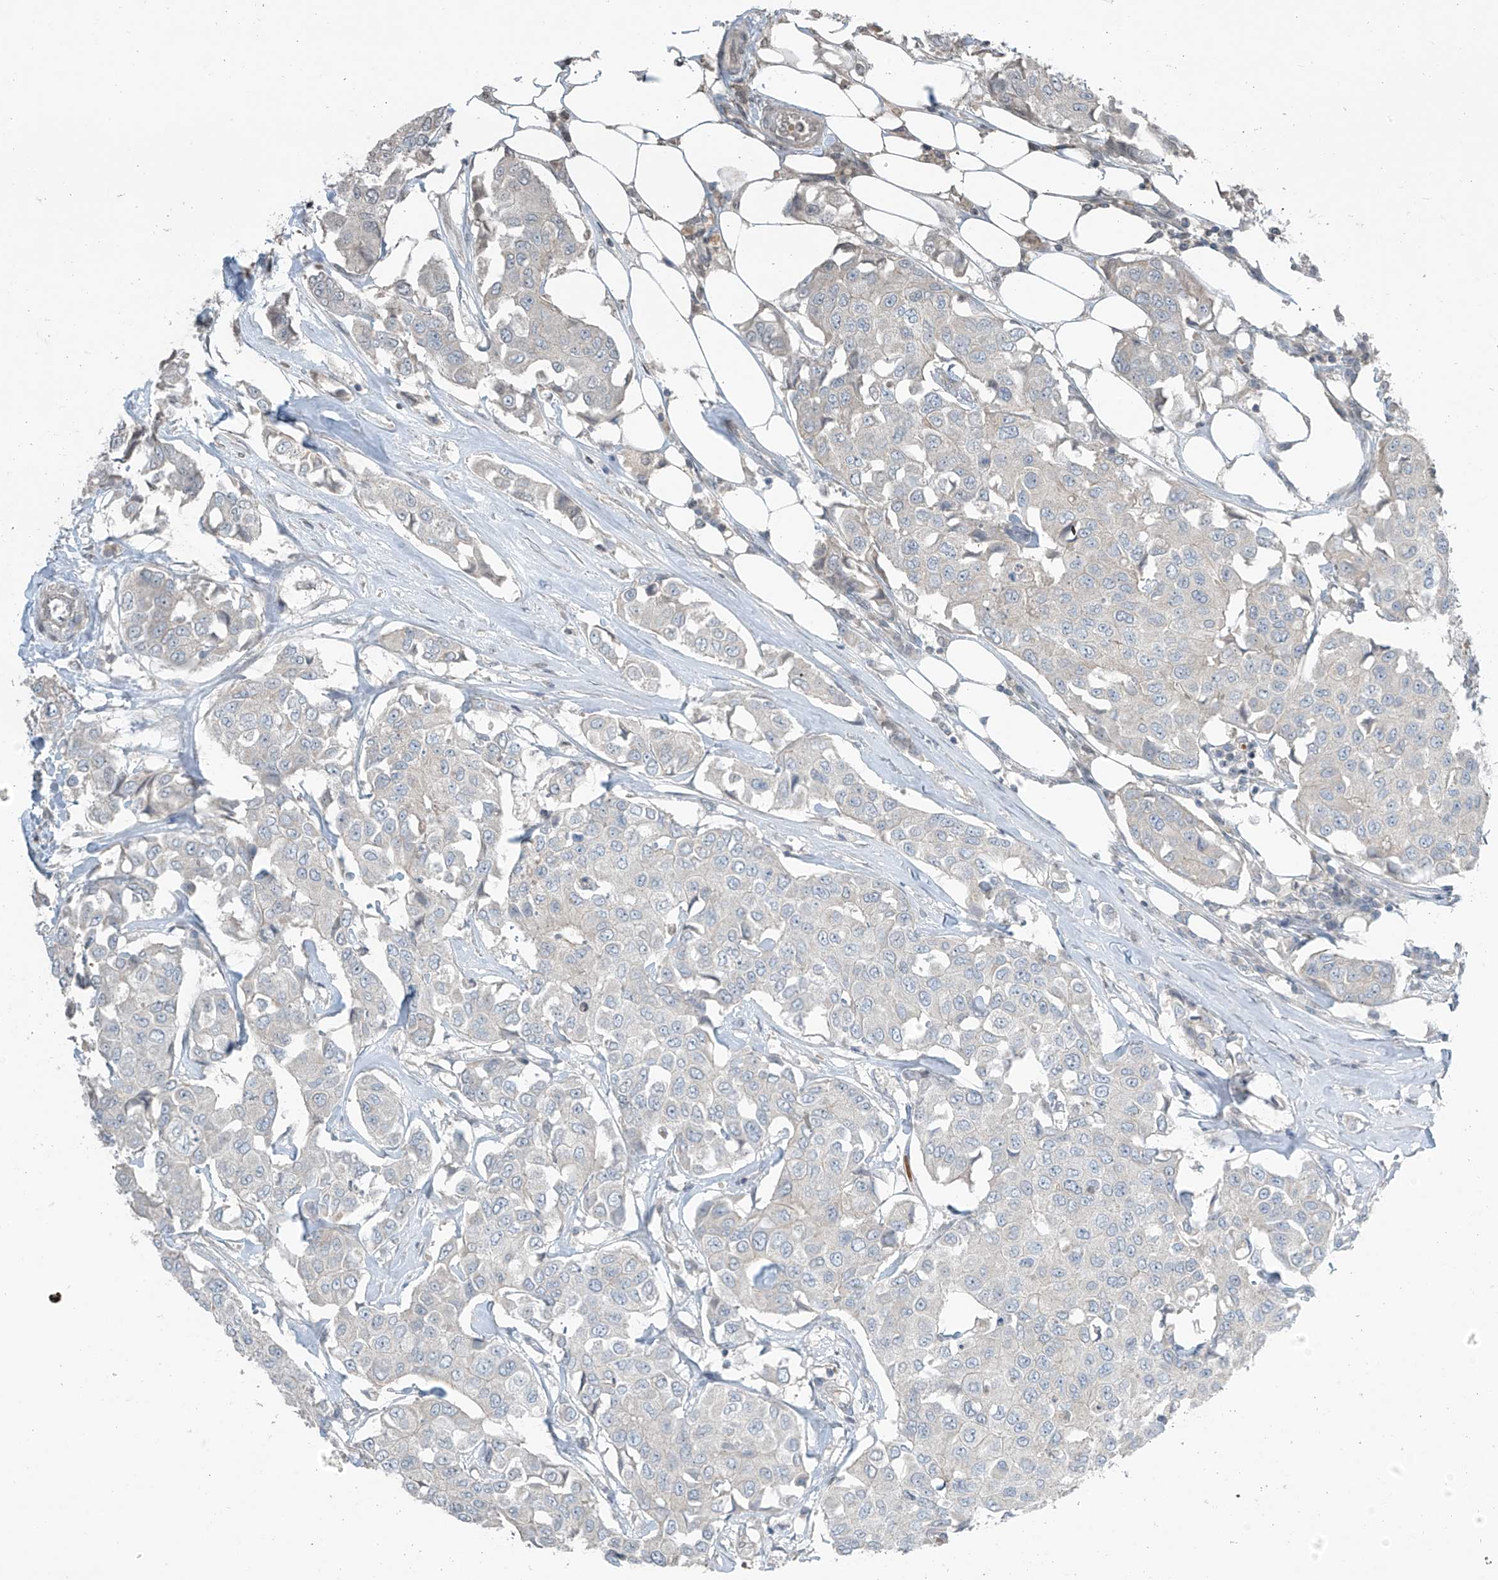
{"staining": {"intensity": "negative", "quantity": "none", "location": "none"}, "tissue": "breast cancer", "cell_type": "Tumor cells", "image_type": "cancer", "snomed": [{"axis": "morphology", "description": "Duct carcinoma"}, {"axis": "topography", "description": "Breast"}], "caption": "High magnification brightfield microscopy of breast cancer stained with DAB (3,3'-diaminobenzidine) (brown) and counterstained with hematoxylin (blue): tumor cells show no significant expression.", "gene": "HOXA11", "patient": {"sex": "female", "age": 80}}